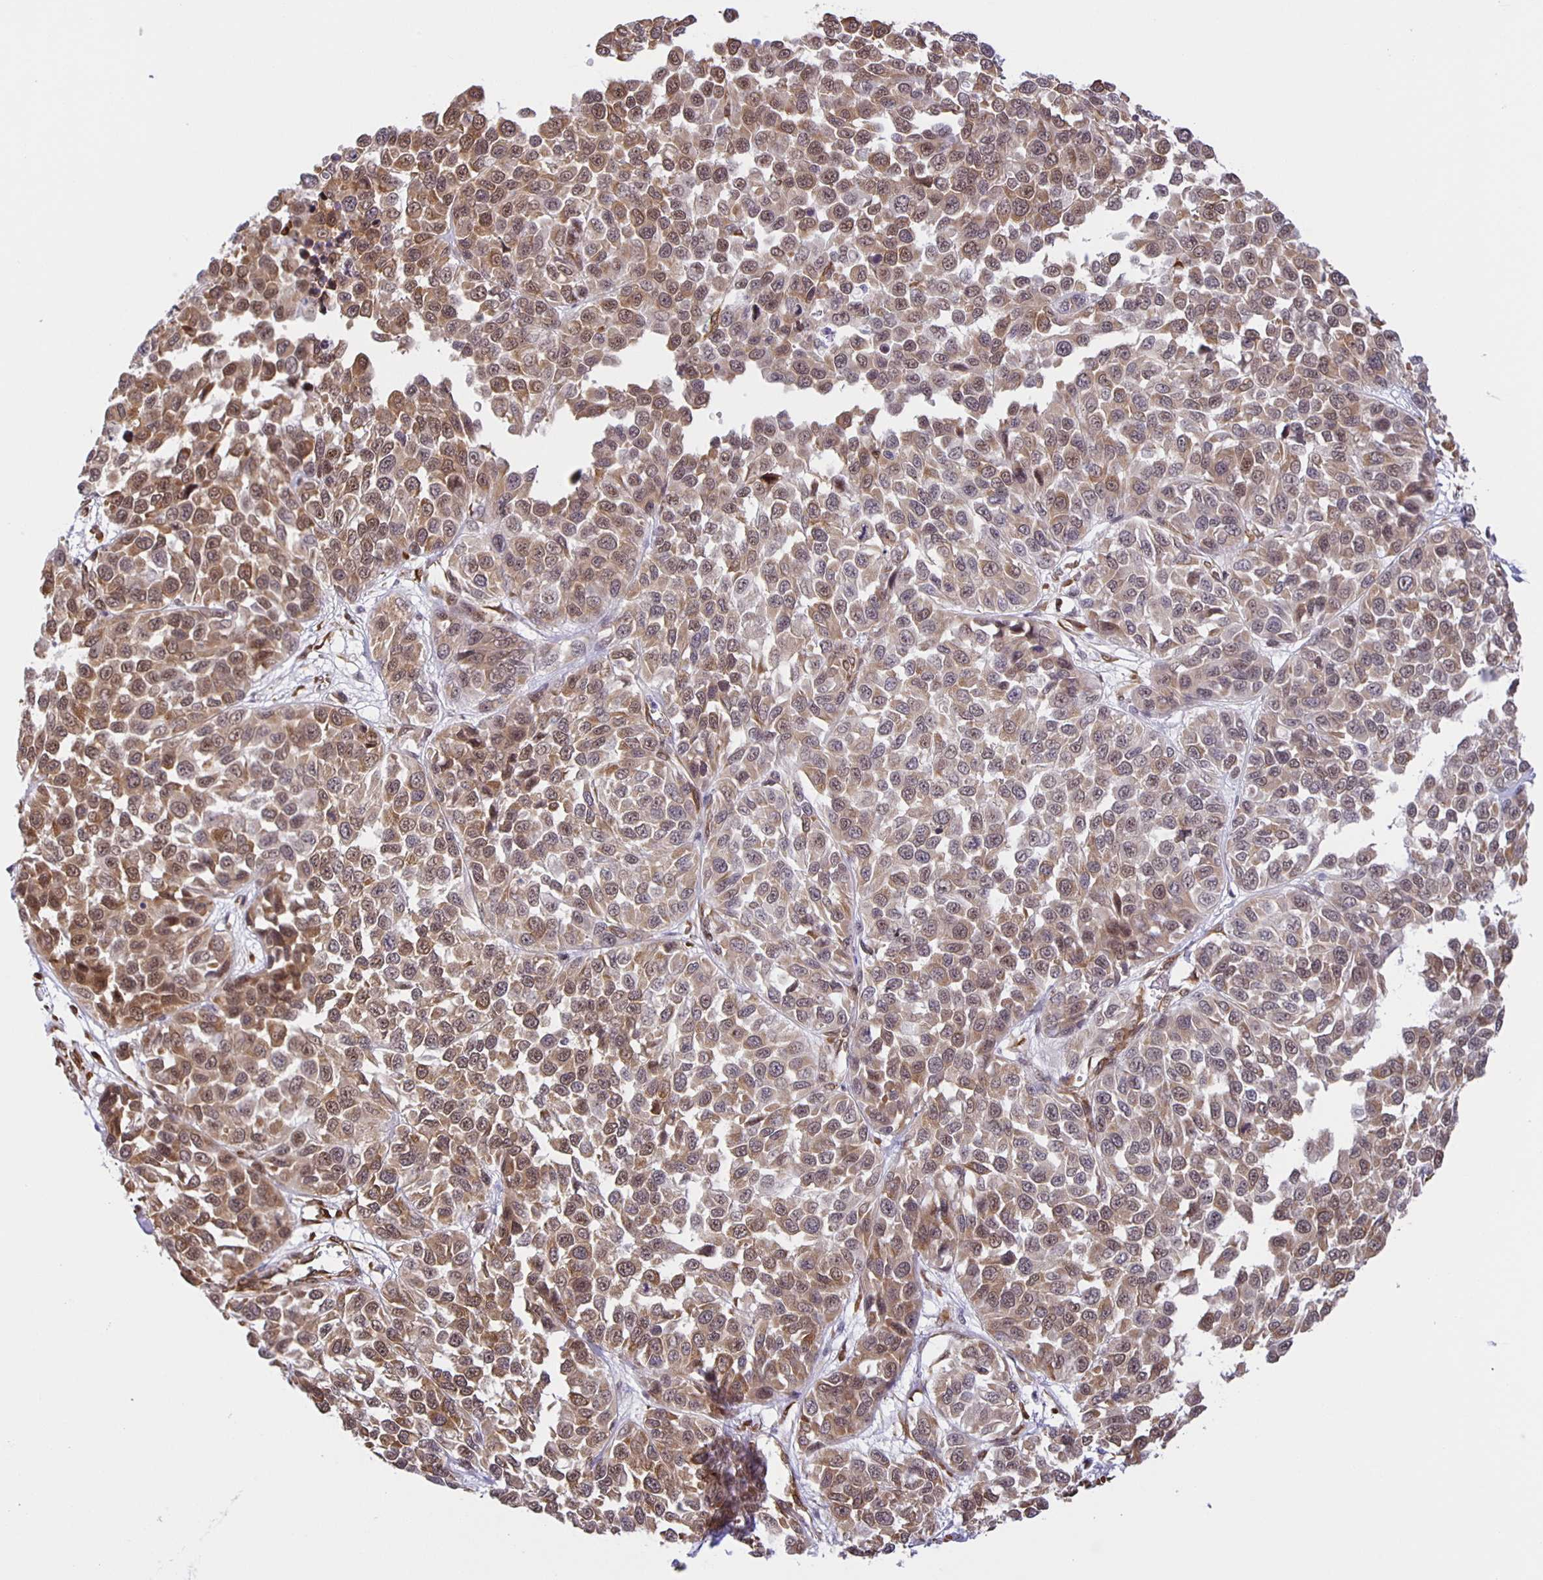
{"staining": {"intensity": "moderate", "quantity": ">75%", "location": "cytoplasmic/membranous,nuclear"}, "tissue": "melanoma", "cell_type": "Tumor cells", "image_type": "cancer", "snomed": [{"axis": "morphology", "description": "Malignant melanoma, NOS"}, {"axis": "topography", "description": "Skin"}], "caption": "Immunohistochemistry micrograph of neoplastic tissue: melanoma stained using immunohistochemistry (IHC) shows medium levels of moderate protein expression localized specifically in the cytoplasmic/membranous and nuclear of tumor cells, appearing as a cytoplasmic/membranous and nuclear brown color.", "gene": "ZRANB2", "patient": {"sex": "male", "age": 62}}